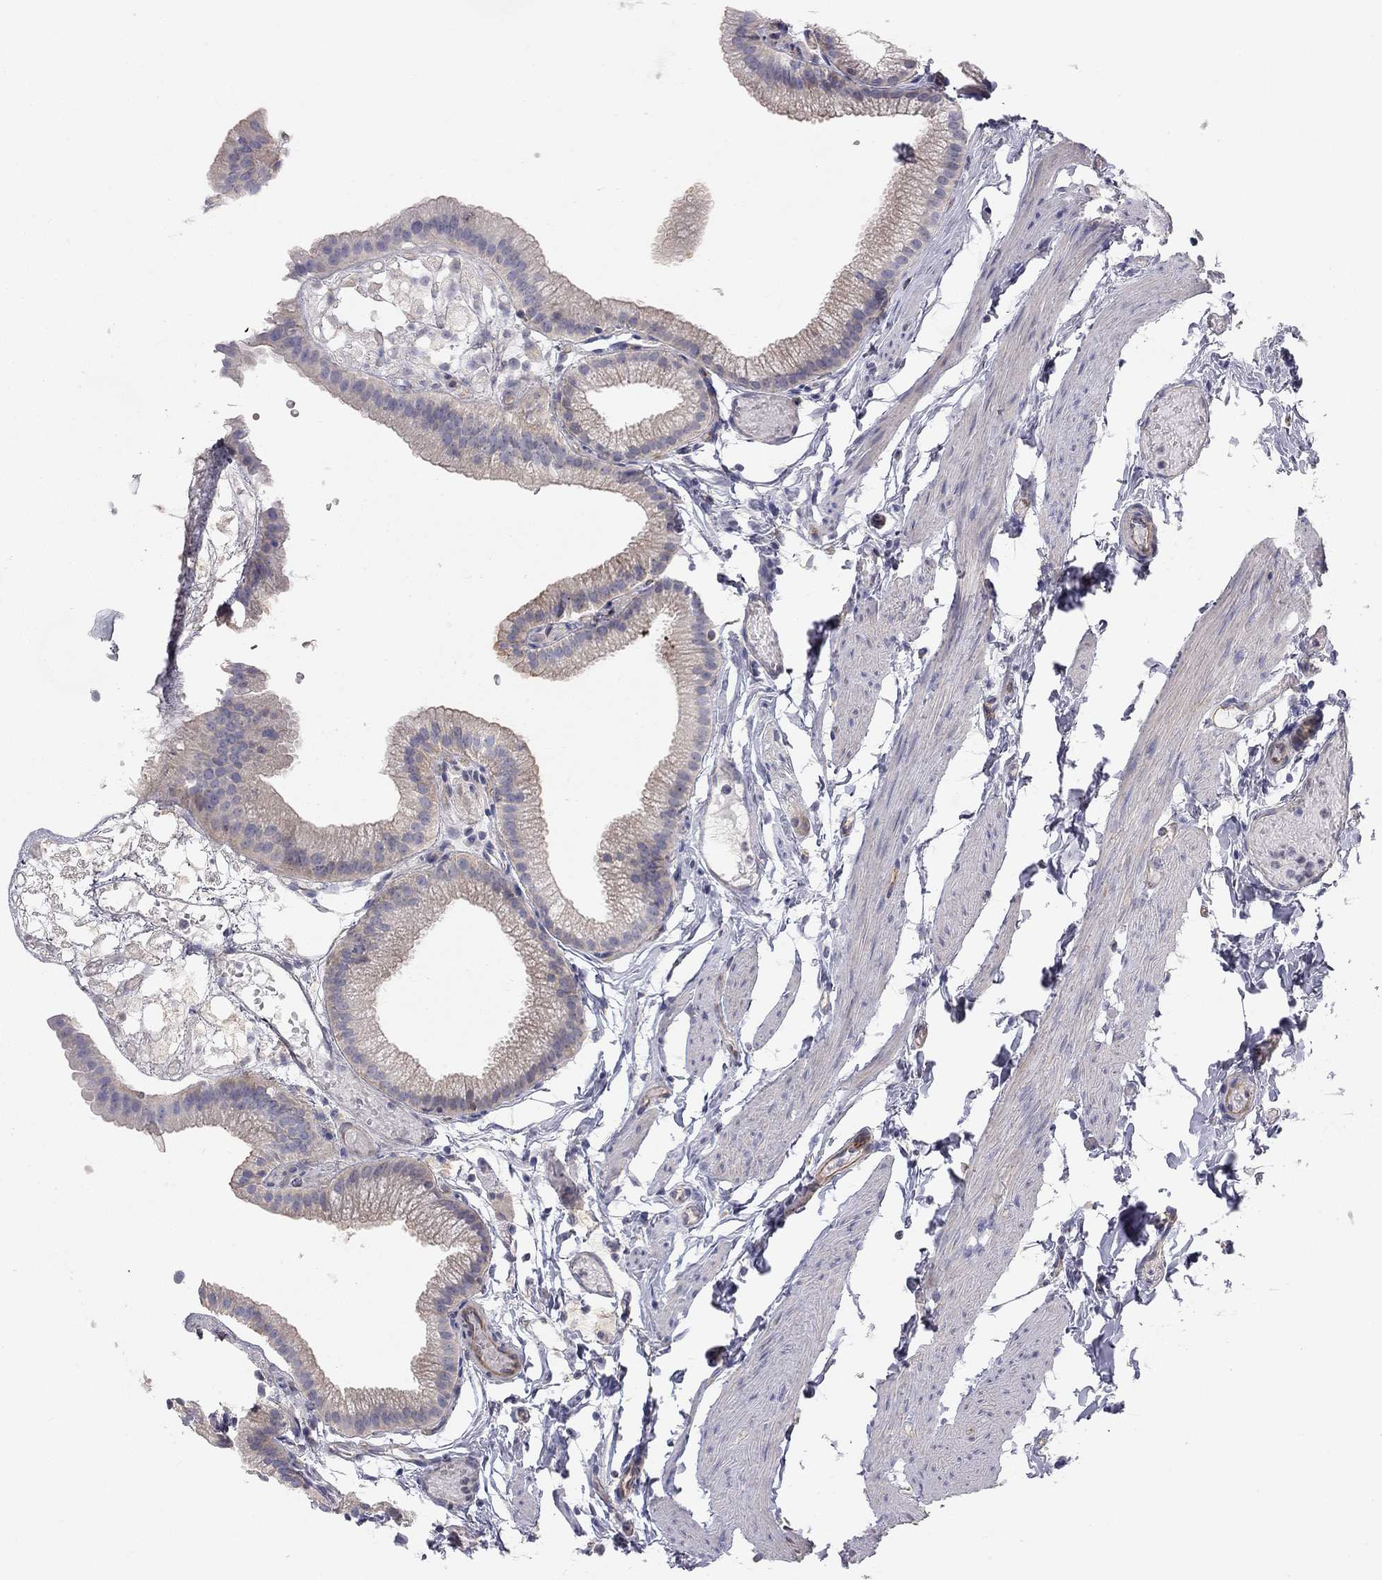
{"staining": {"intensity": "weak", "quantity": "25%-75%", "location": "cytoplasmic/membranous"}, "tissue": "gallbladder", "cell_type": "Glandular cells", "image_type": "normal", "snomed": [{"axis": "morphology", "description": "Normal tissue, NOS"}, {"axis": "topography", "description": "Gallbladder"}], "caption": "An immunohistochemistry image of normal tissue is shown. Protein staining in brown shows weak cytoplasmic/membranous positivity in gallbladder within glandular cells.", "gene": "GPRC5B", "patient": {"sex": "female", "age": 45}}